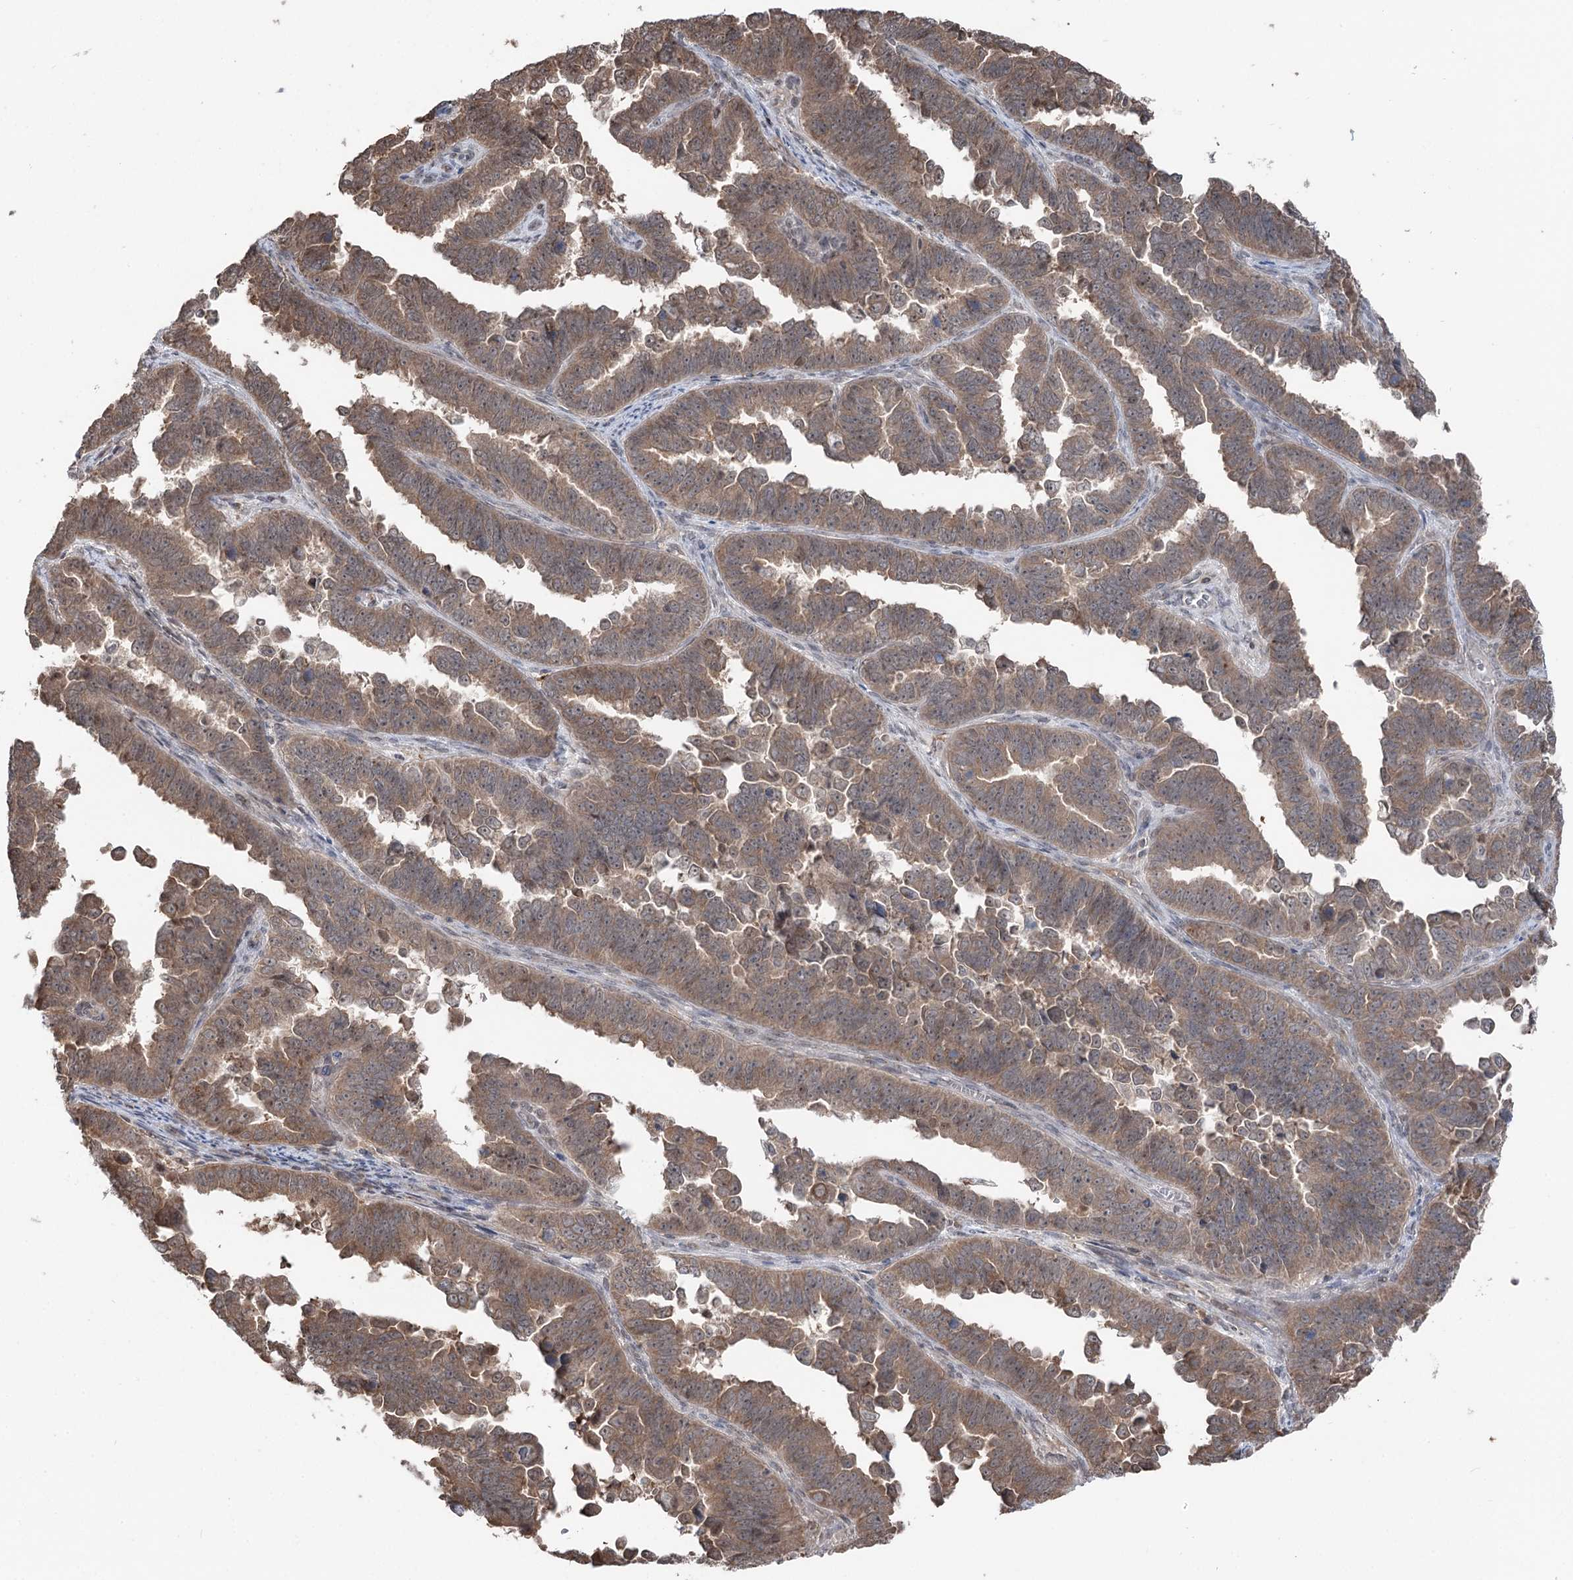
{"staining": {"intensity": "moderate", "quantity": ">75%", "location": "cytoplasmic/membranous"}, "tissue": "endometrial cancer", "cell_type": "Tumor cells", "image_type": "cancer", "snomed": [{"axis": "morphology", "description": "Adenocarcinoma, NOS"}, {"axis": "topography", "description": "Endometrium"}], "caption": "A brown stain highlights moderate cytoplasmic/membranous positivity of a protein in human endometrial adenocarcinoma tumor cells. The protein of interest is stained brown, and the nuclei are stained in blue (DAB IHC with brightfield microscopy, high magnification).", "gene": "CCSER2", "patient": {"sex": "female", "age": 75}}